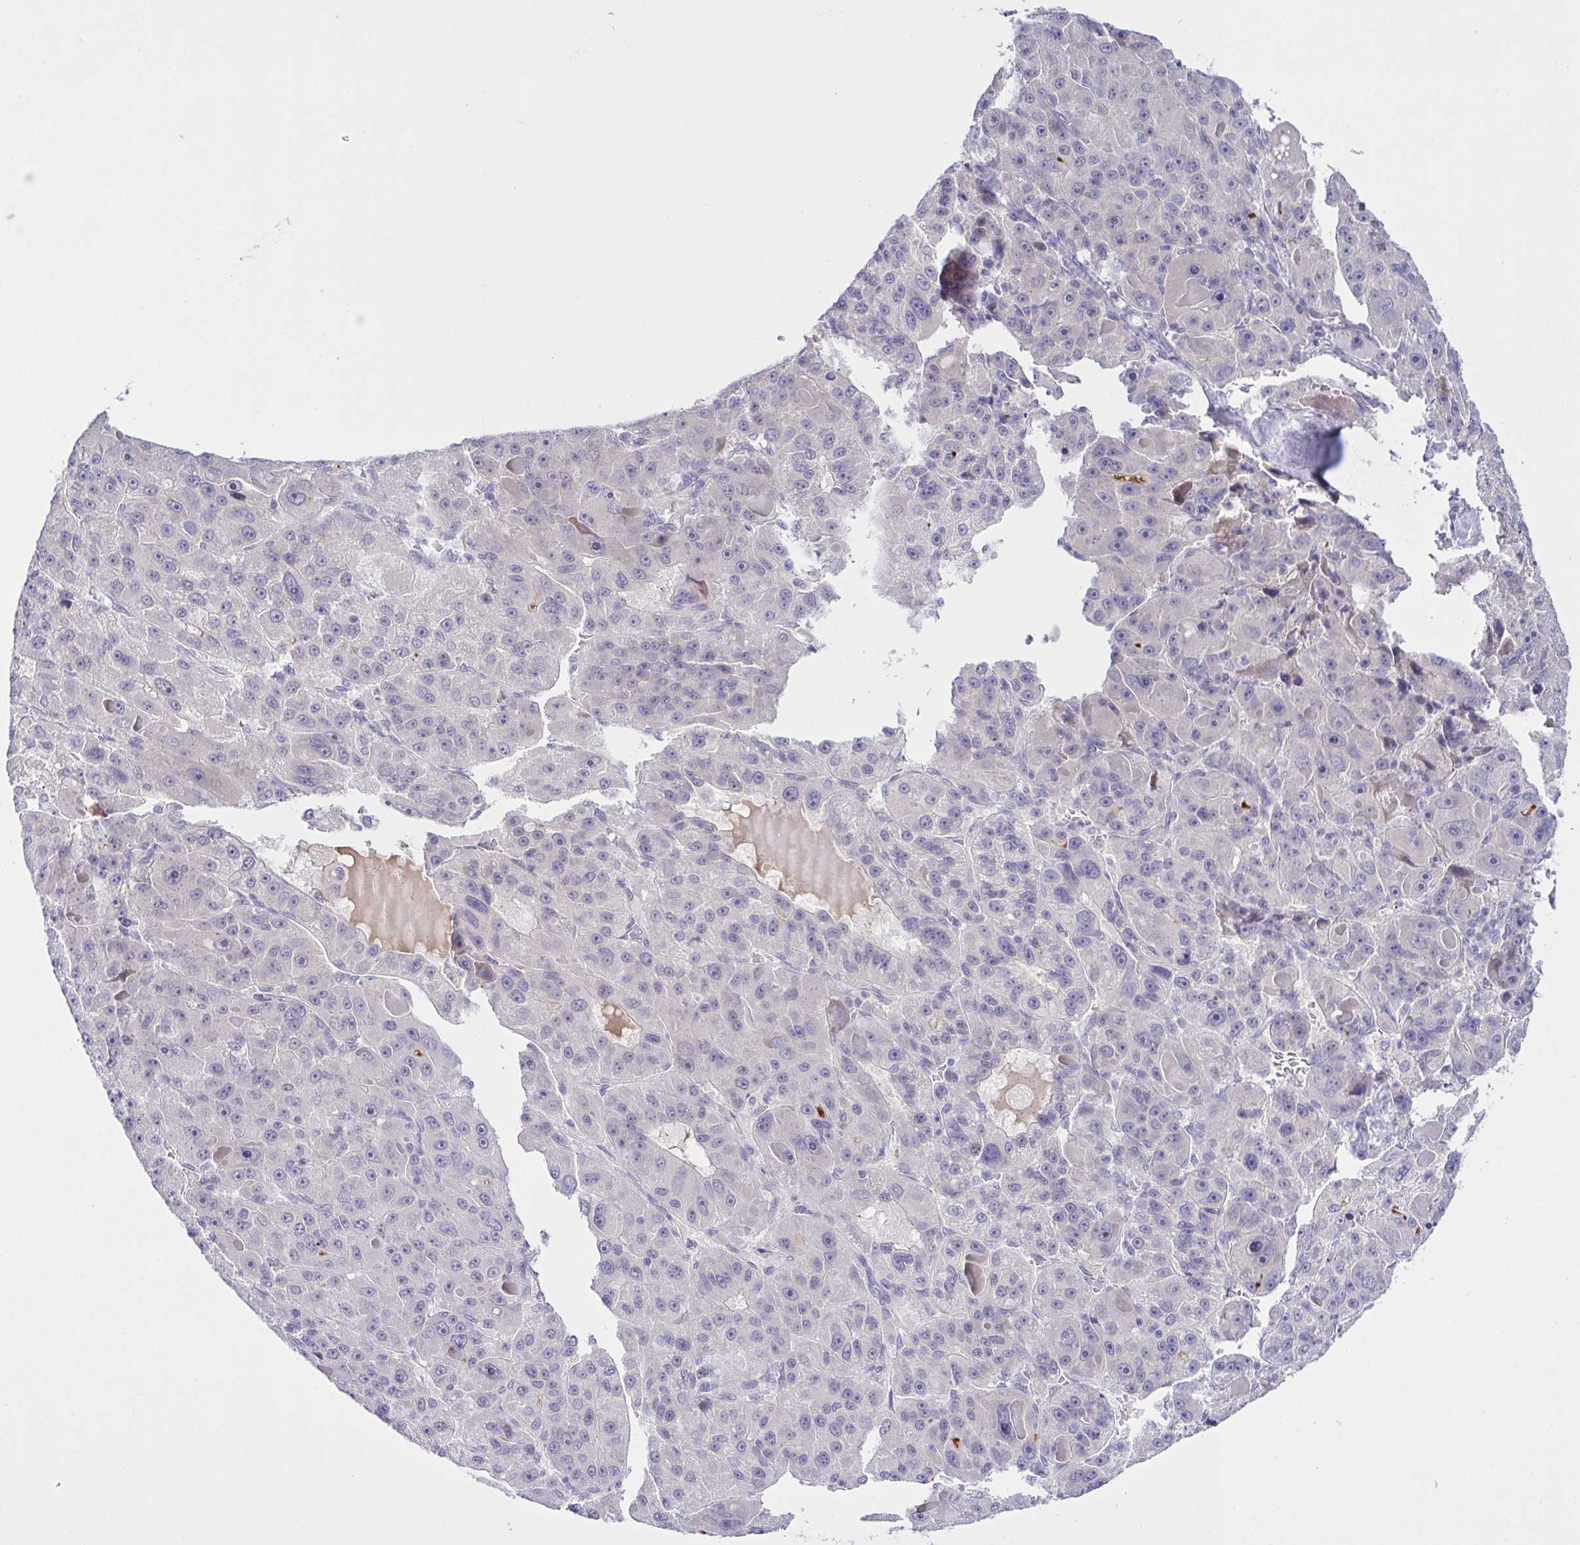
{"staining": {"intensity": "negative", "quantity": "none", "location": "none"}, "tissue": "liver cancer", "cell_type": "Tumor cells", "image_type": "cancer", "snomed": [{"axis": "morphology", "description": "Carcinoma, Hepatocellular, NOS"}, {"axis": "topography", "description": "Liver"}], "caption": "IHC histopathology image of neoplastic tissue: human liver cancer stained with DAB reveals no significant protein staining in tumor cells.", "gene": "SYNPO2L", "patient": {"sex": "male", "age": 76}}